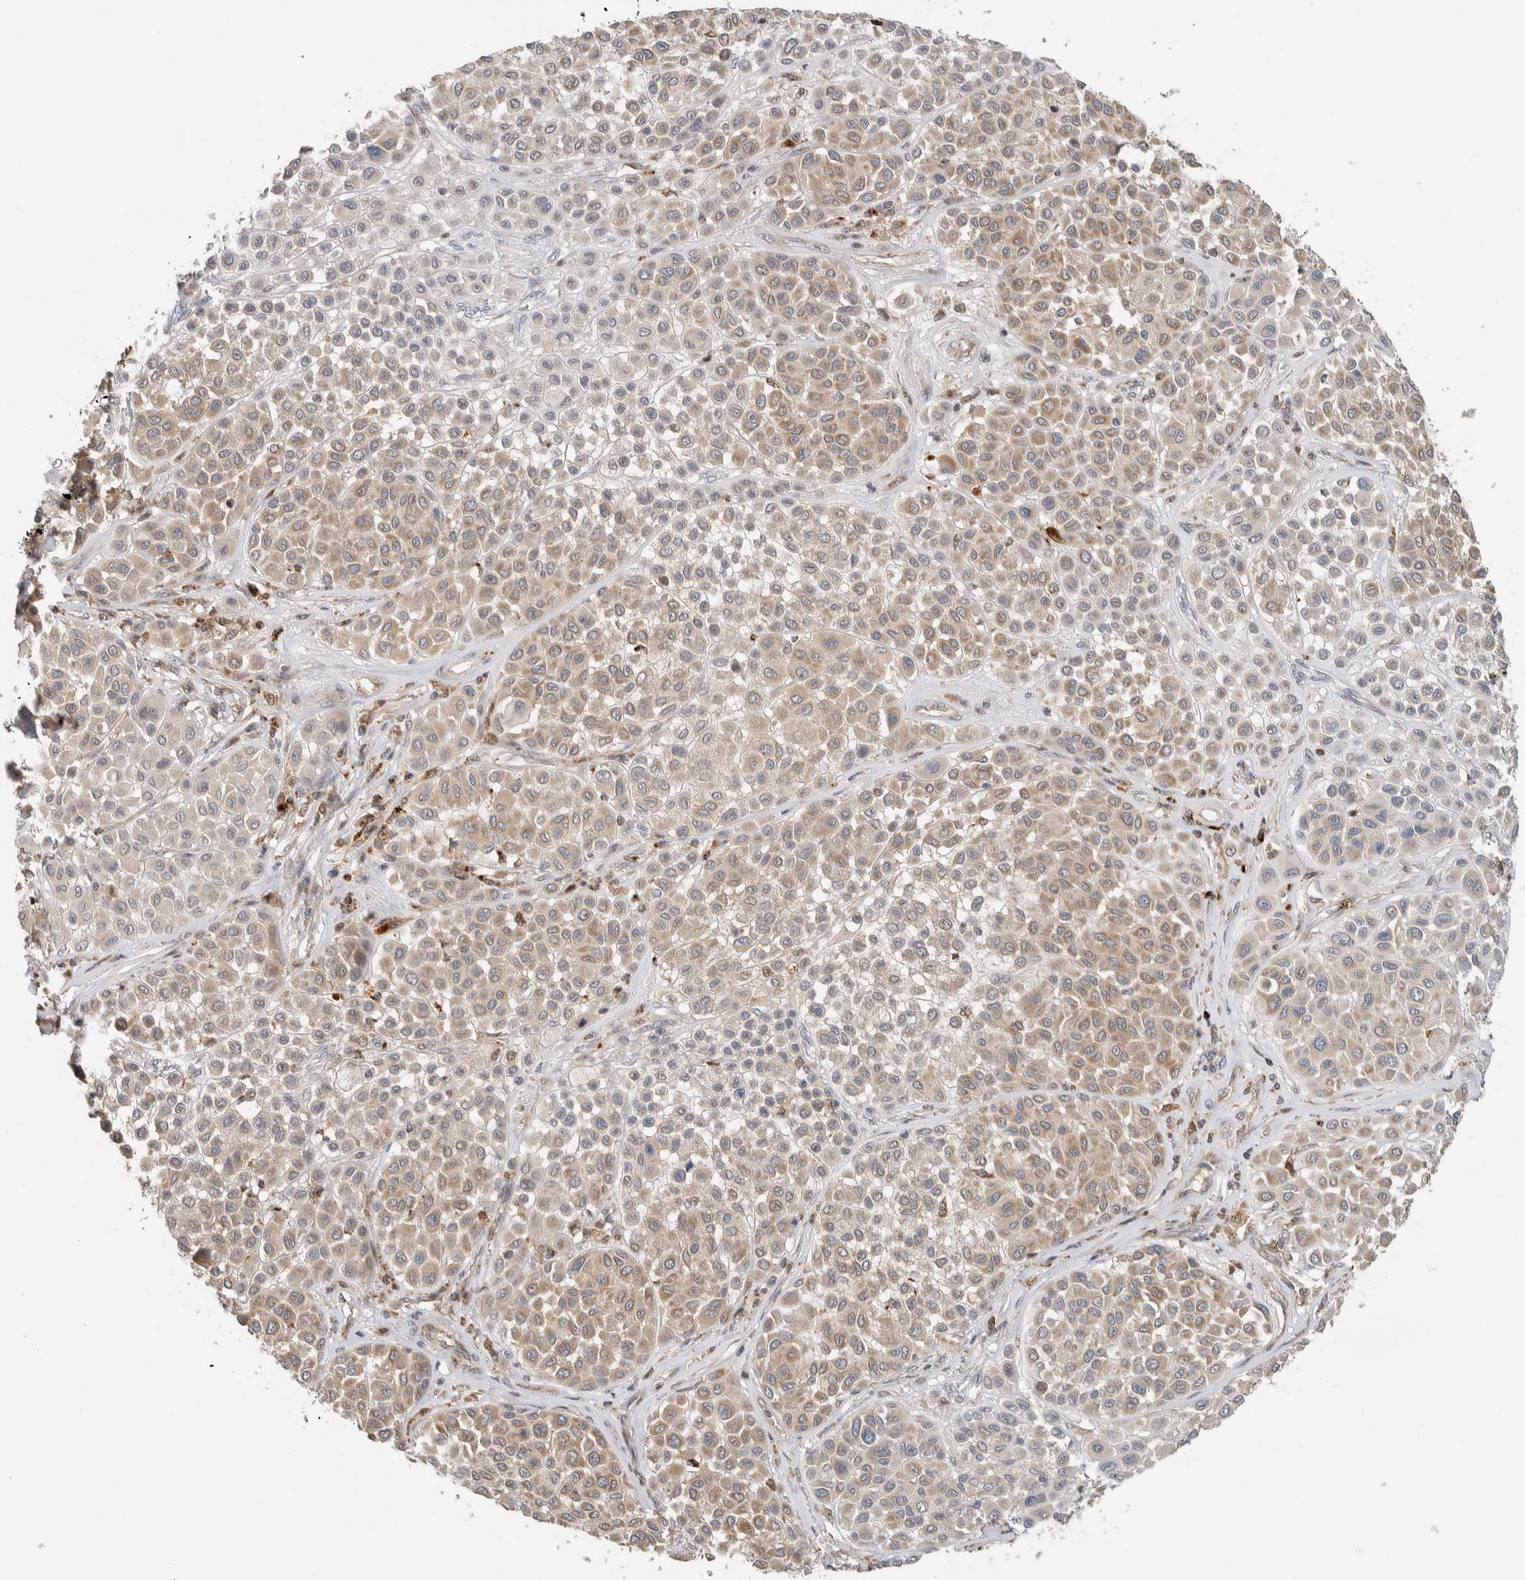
{"staining": {"intensity": "weak", "quantity": "25%-75%", "location": "cytoplasmic/membranous"}, "tissue": "melanoma", "cell_type": "Tumor cells", "image_type": "cancer", "snomed": [{"axis": "morphology", "description": "Malignant melanoma, Metastatic site"}, {"axis": "topography", "description": "Soft tissue"}], "caption": "Melanoma stained for a protein (brown) displays weak cytoplasmic/membranous positive expression in about 25%-75% of tumor cells.", "gene": "VPS53", "patient": {"sex": "male", "age": 41}}